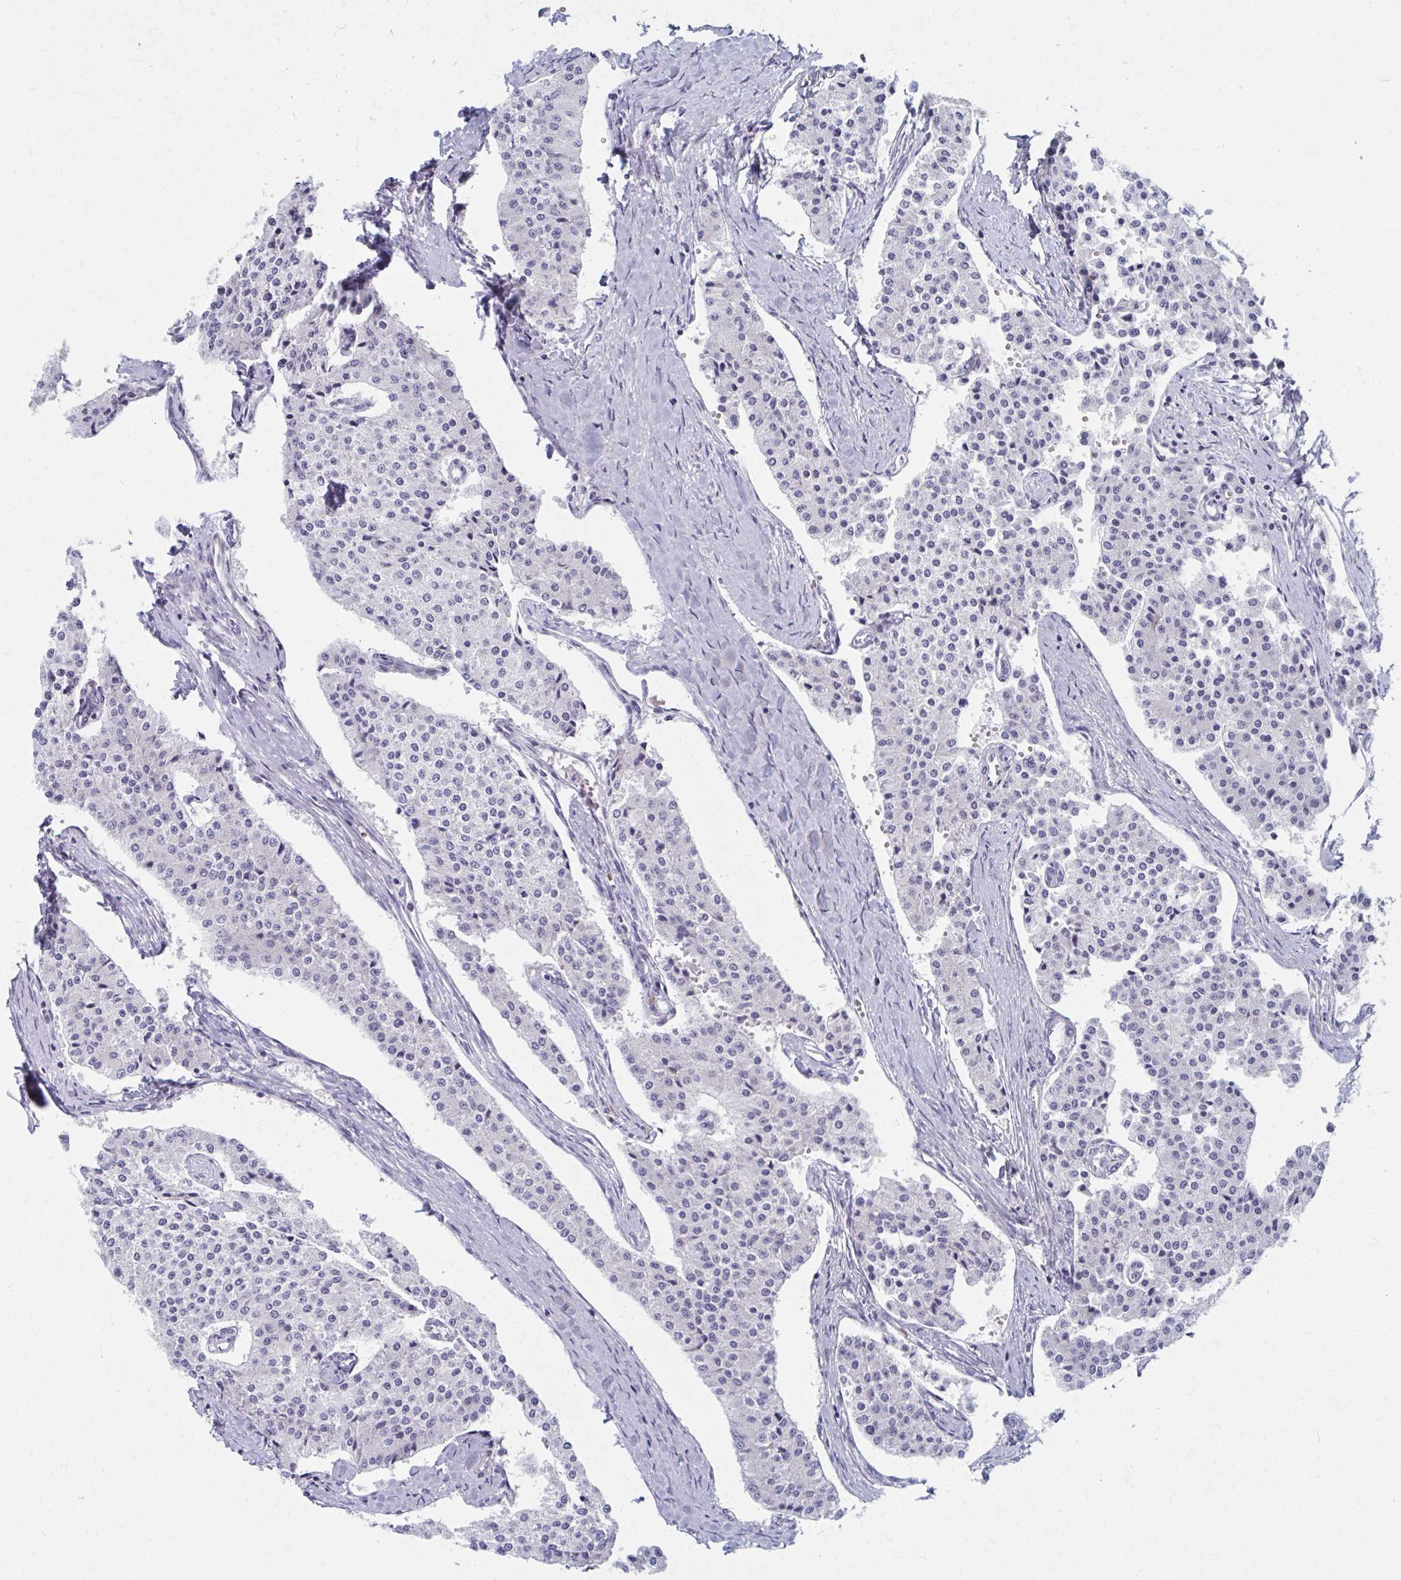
{"staining": {"intensity": "negative", "quantity": "none", "location": "none"}, "tissue": "carcinoid", "cell_type": "Tumor cells", "image_type": "cancer", "snomed": [{"axis": "morphology", "description": "Carcinoid, malignant, NOS"}, {"axis": "topography", "description": "Colon"}], "caption": "Immunohistochemical staining of human malignant carcinoid demonstrates no significant positivity in tumor cells.", "gene": "OLFM2", "patient": {"sex": "female", "age": 52}}